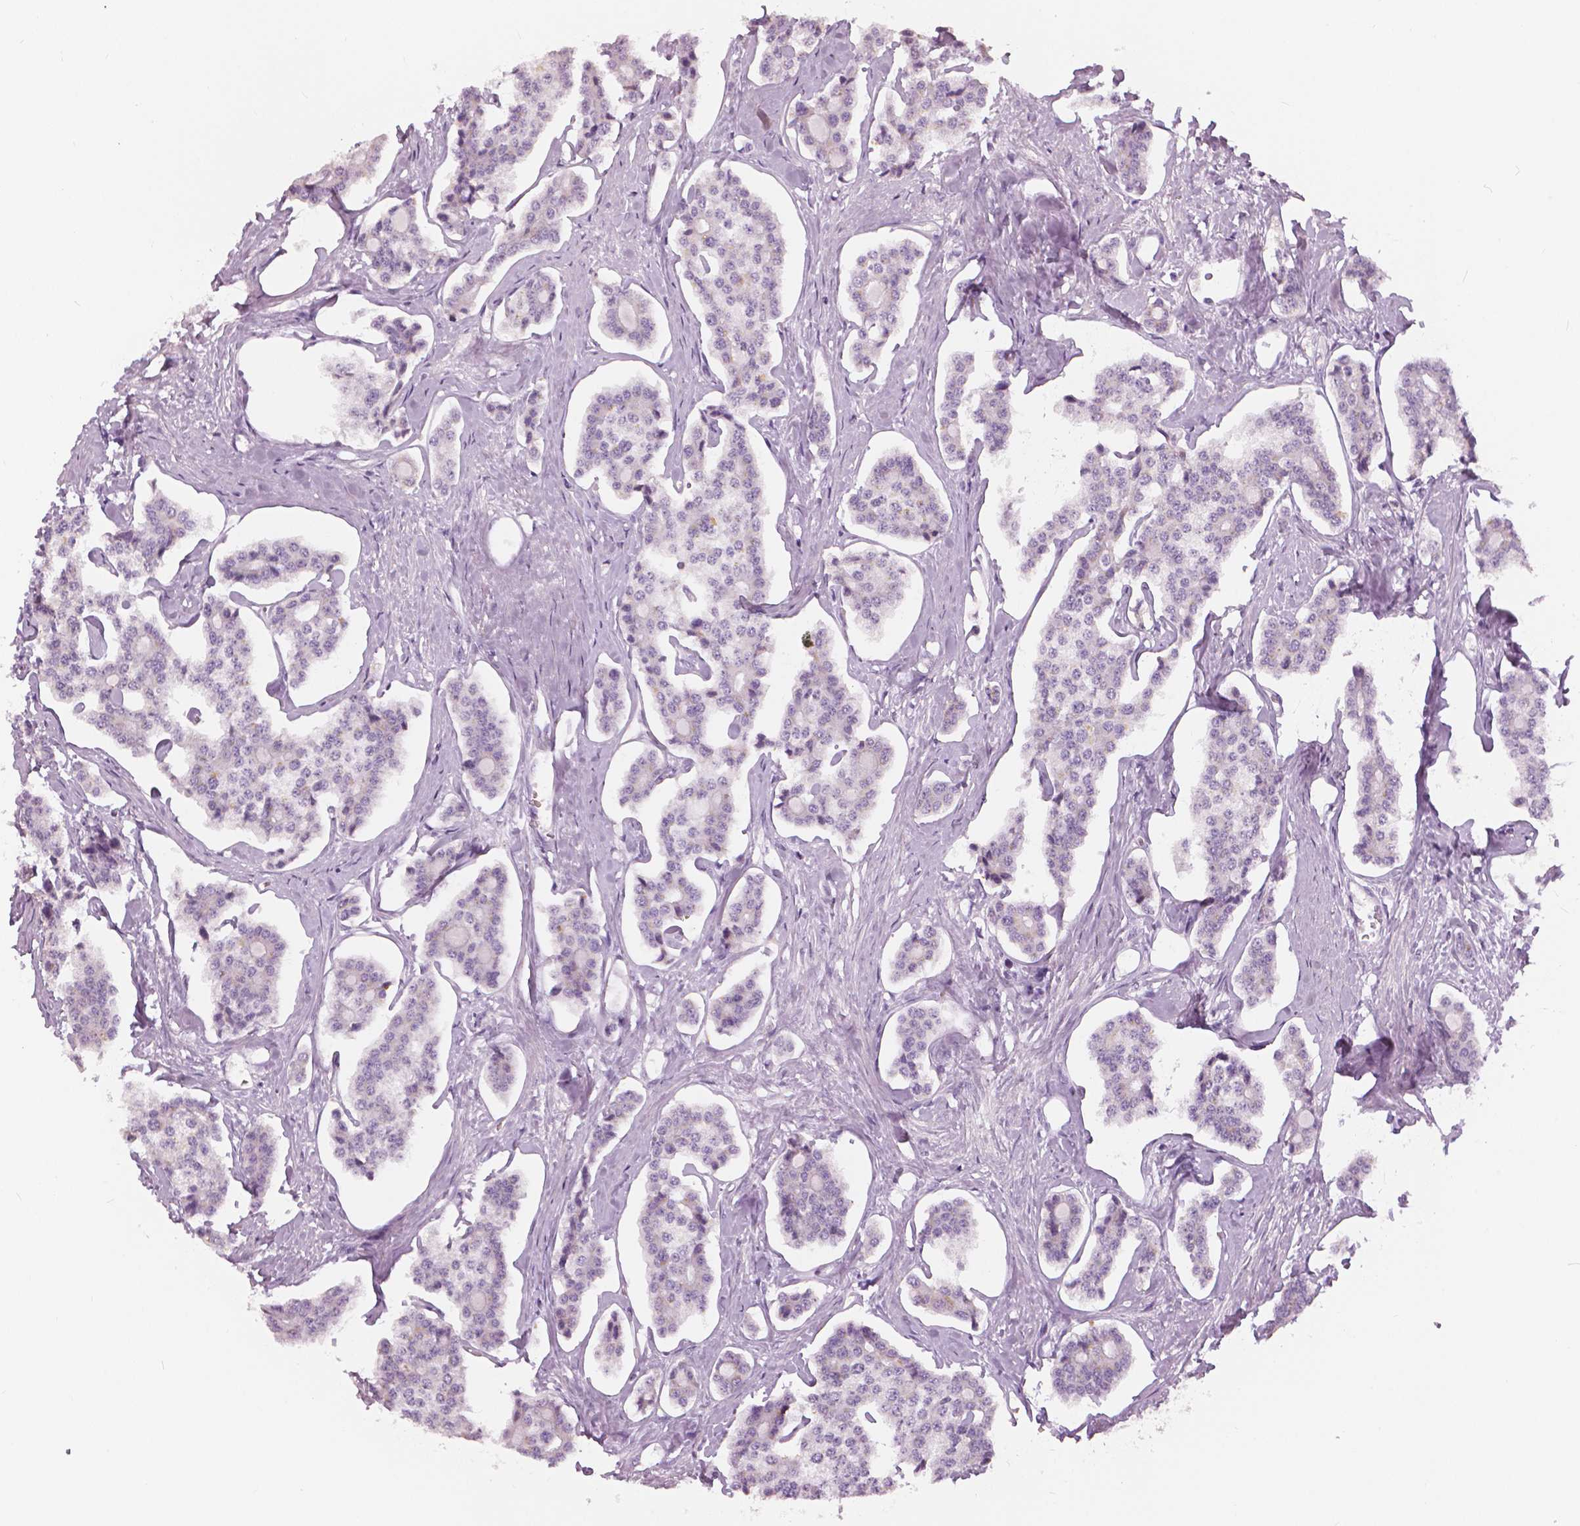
{"staining": {"intensity": "negative", "quantity": "none", "location": "none"}, "tissue": "carcinoid", "cell_type": "Tumor cells", "image_type": "cancer", "snomed": [{"axis": "morphology", "description": "Carcinoid, malignant, NOS"}, {"axis": "topography", "description": "Small intestine"}], "caption": "The IHC micrograph has no significant positivity in tumor cells of carcinoid tissue.", "gene": "SLC24A1", "patient": {"sex": "female", "age": 65}}